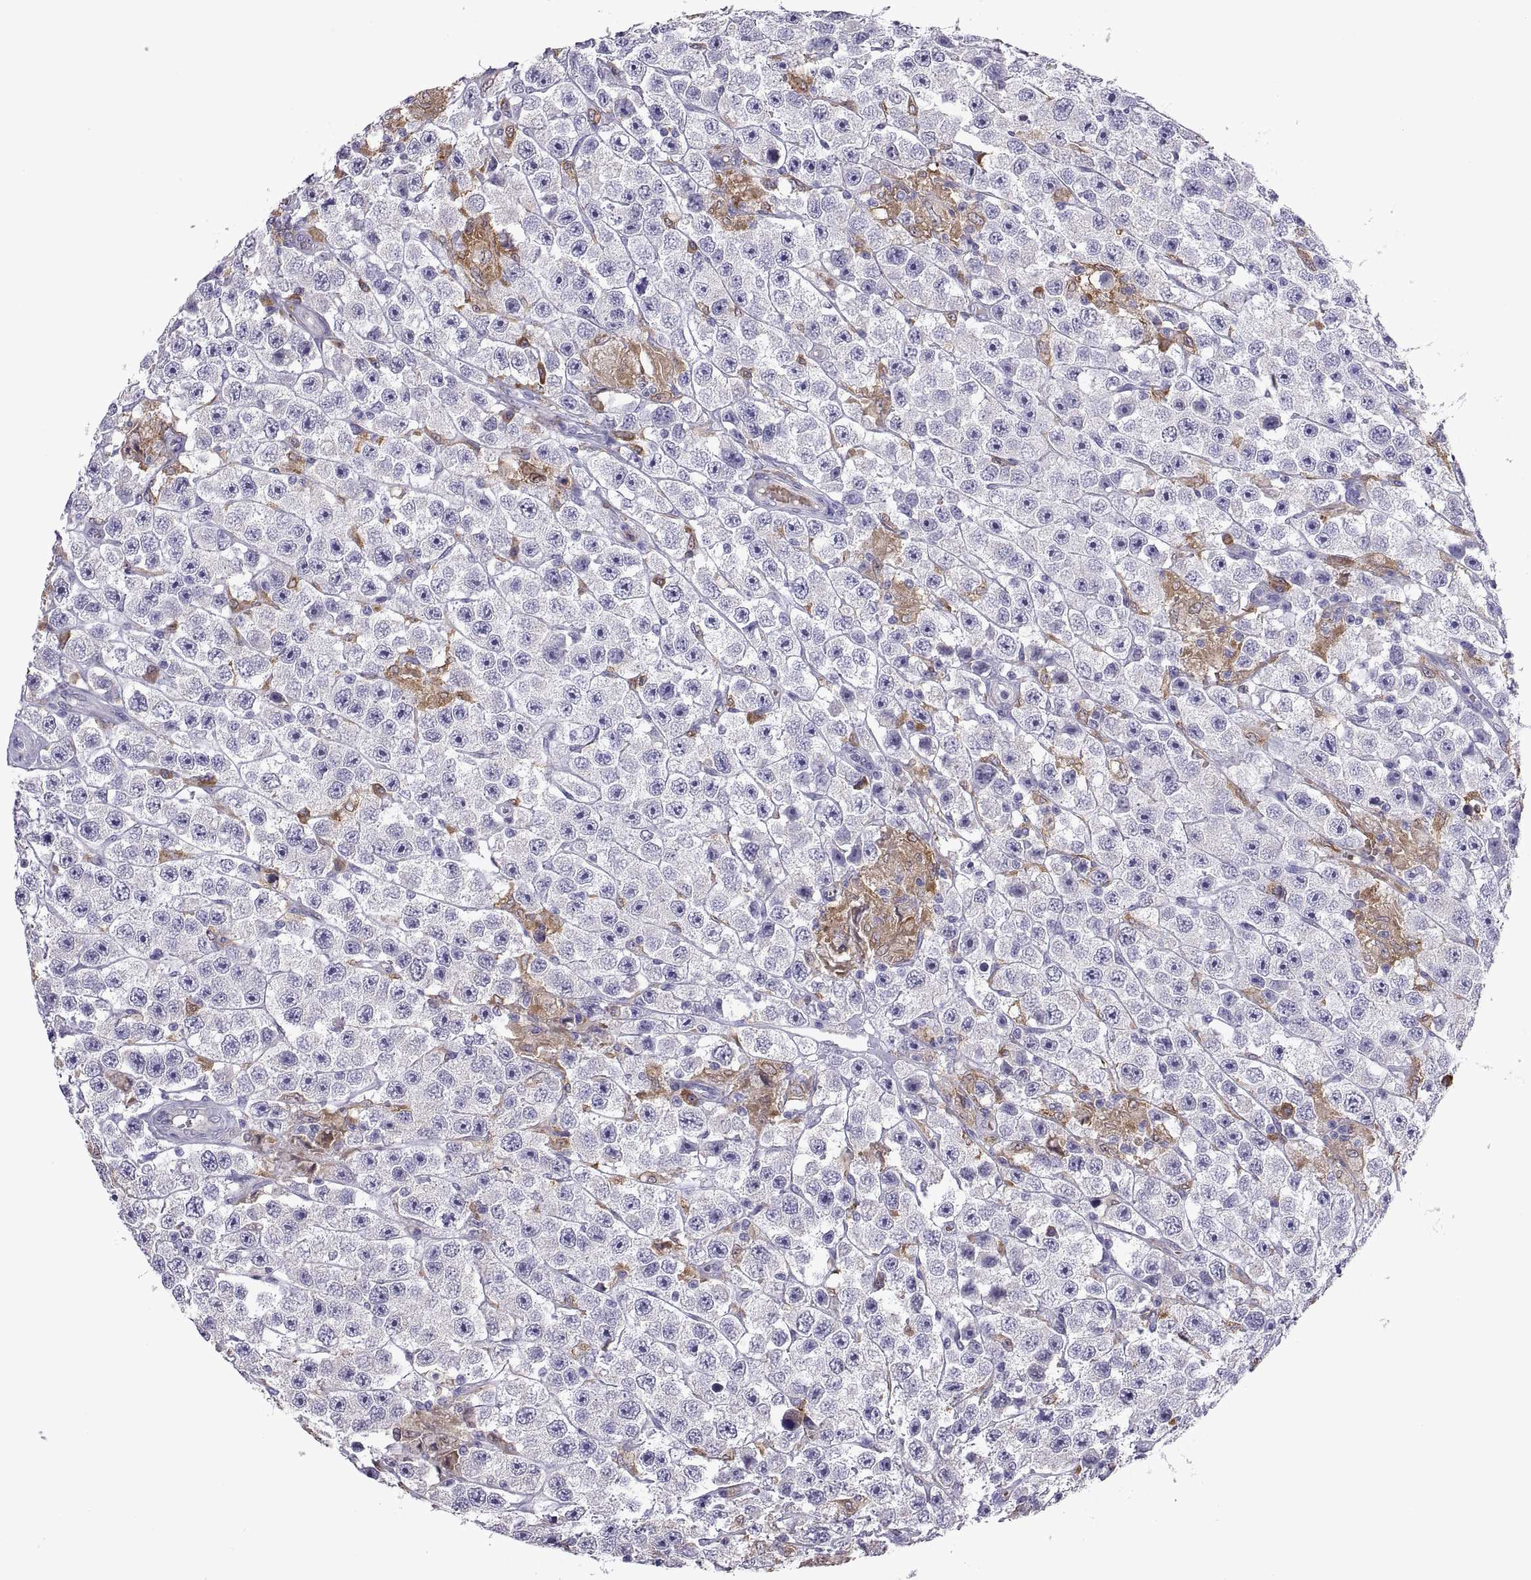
{"staining": {"intensity": "negative", "quantity": "none", "location": "none"}, "tissue": "testis cancer", "cell_type": "Tumor cells", "image_type": "cancer", "snomed": [{"axis": "morphology", "description": "Seminoma, NOS"}, {"axis": "topography", "description": "Testis"}], "caption": "Tumor cells show no significant positivity in testis seminoma.", "gene": "DOK3", "patient": {"sex": "male", "age": 45}}